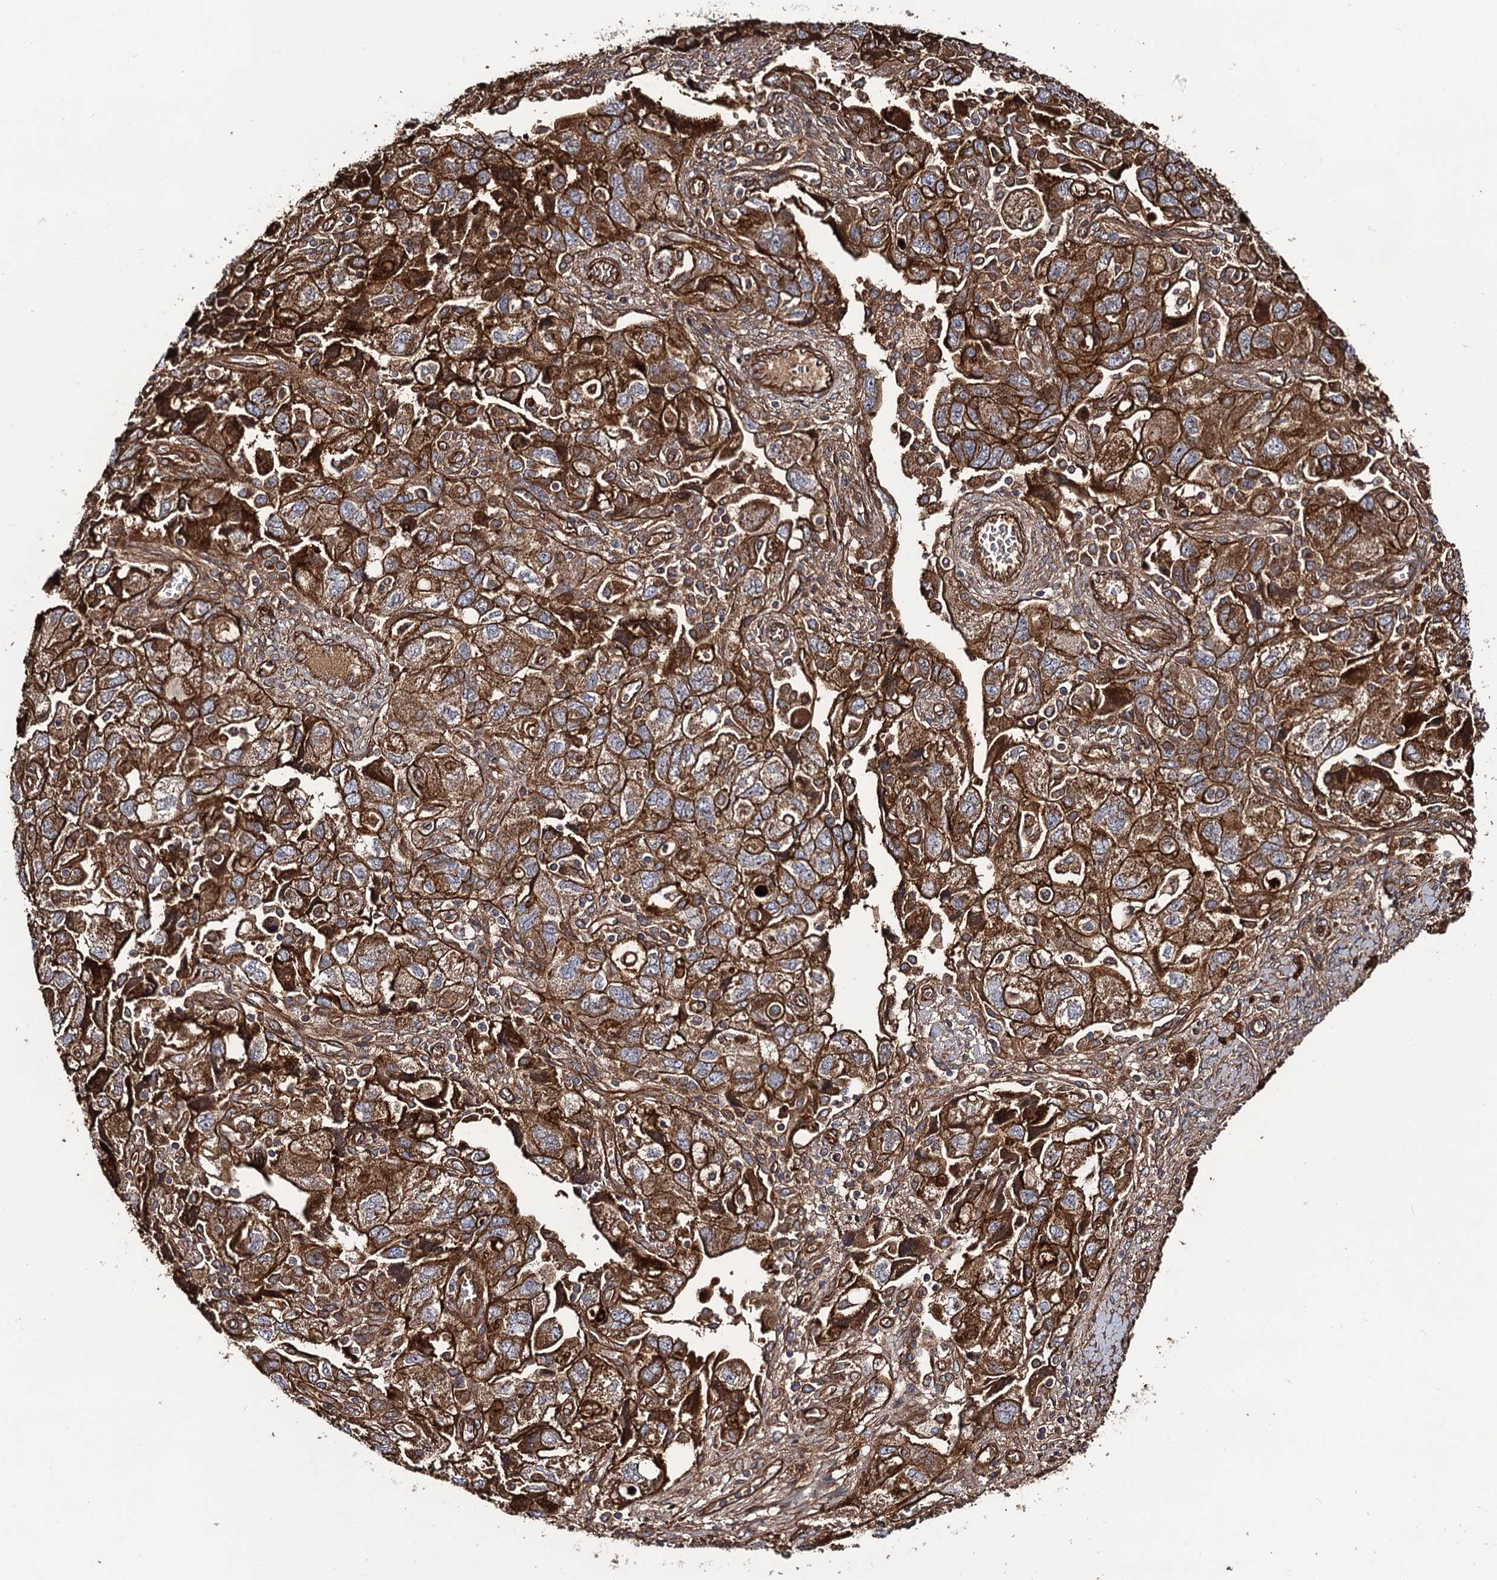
{"staining": {"intensity": "strong", "quantity": ">75%", "location": "cytoplasmic/membranous"}, "tissue": "ovarian cancer", "cell_type": "Tumor cells", "image_type": "cancer", "snomed": [{"axis": "morphology", "description": "Carcinoma, NOS"}, {"axis": "morphology", "description": "Cystadenocarcinoma, serous, NOS"}, {"axis": "topography", "description": "Ovary"}], "caption": "High-magnification brightfield microscopy of ovarian carcinoma stained with DAB (3,3'-diaminobenzidine) (brown) and counterstained with hematoxylin (blue). tumor cells exhibit strong cytoplasmic/membranous staining is present in approximately>75% of cells.", "gene": "CIP2A", "patient": {"sex": "female", "age": 69}}